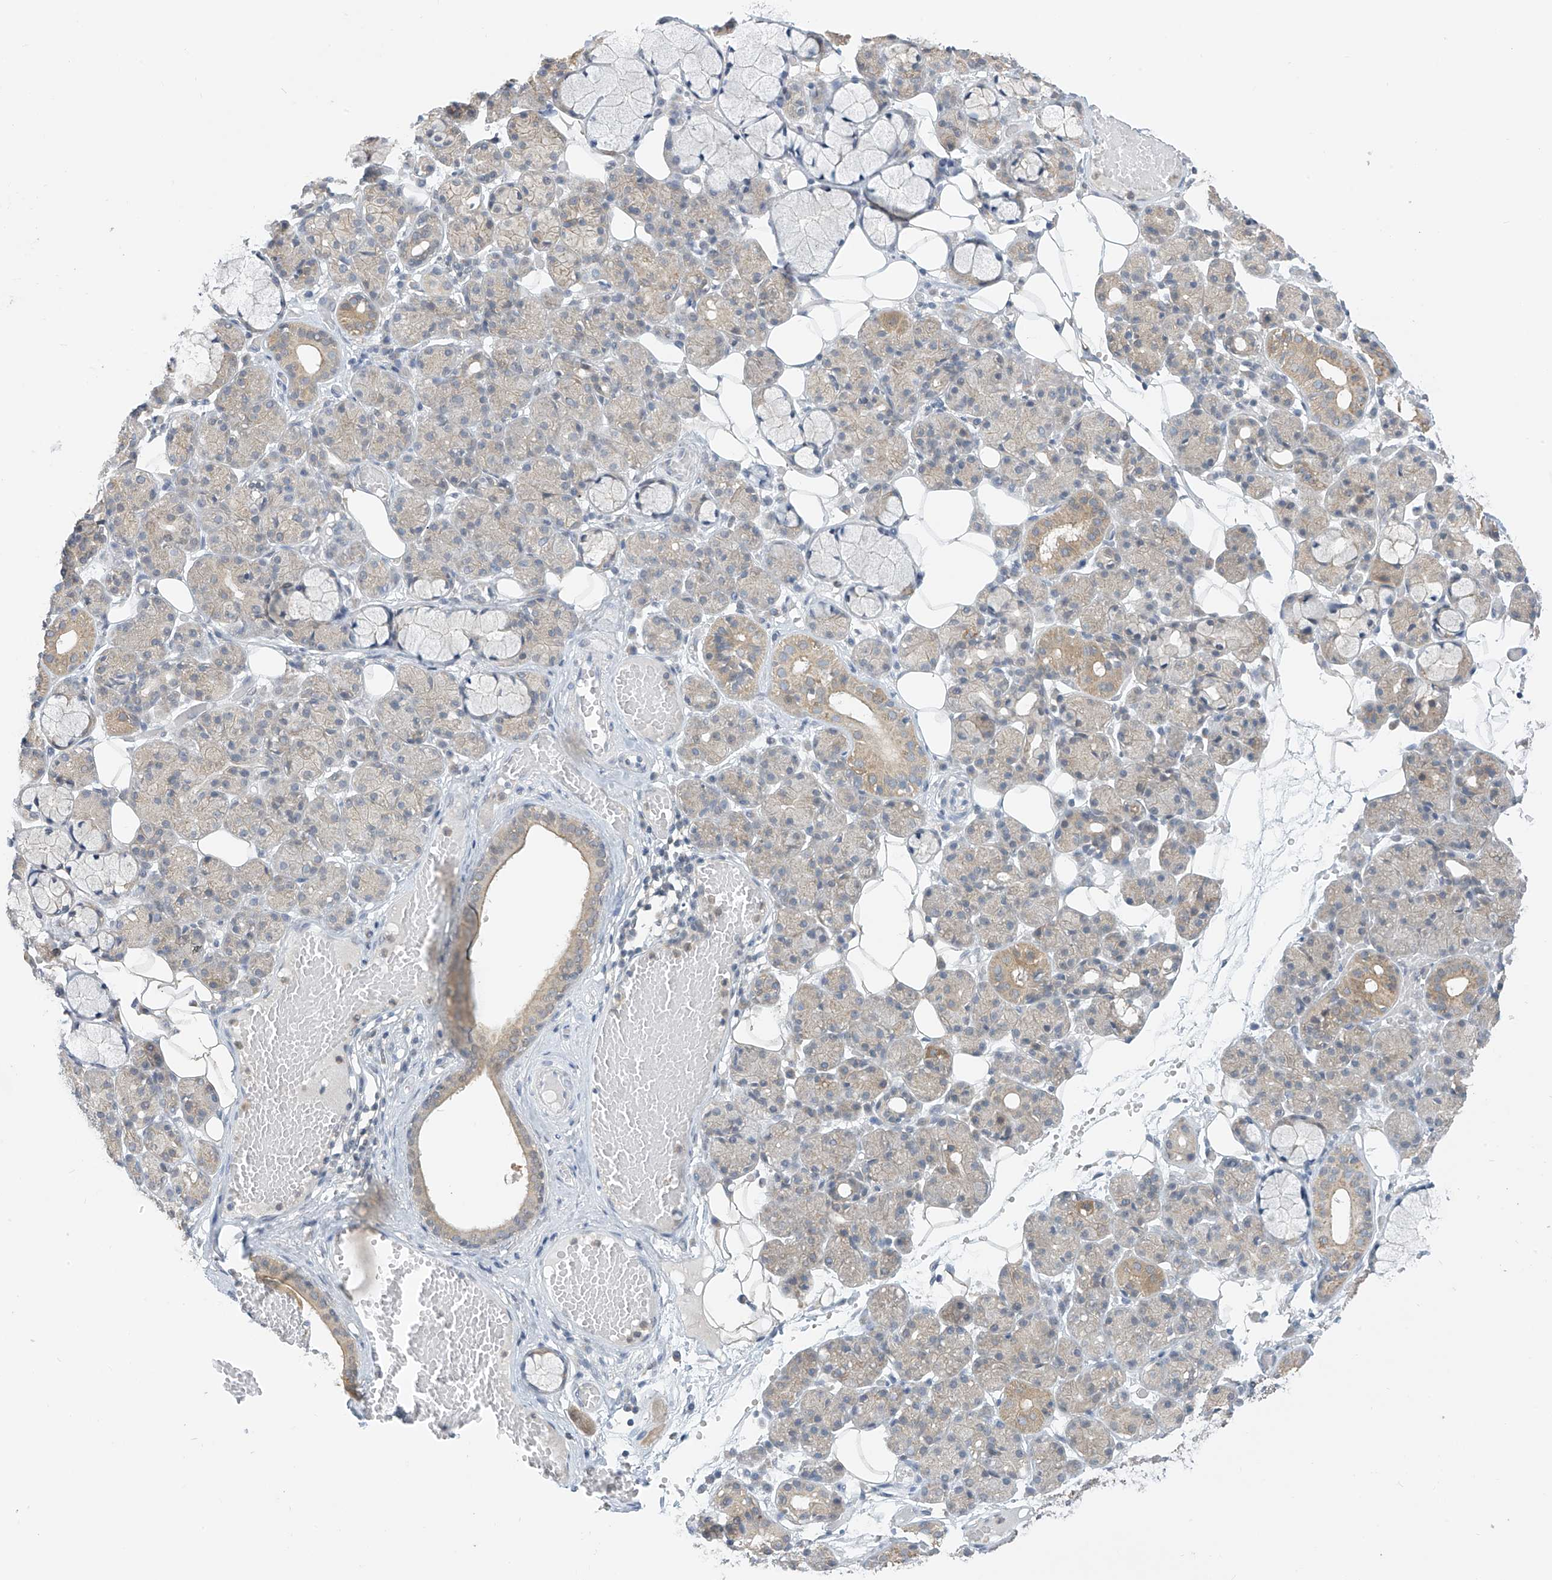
{"staining": {"intensity": "weak", "quantity": "25%-75%", "location": "cytoplasmic/membranous"}, "tissue": "salivary gland", "cell_type": "Glandular cells", "image_type": "normal", "snomed": [{"axis": "morphology", "description": "Normal tissue, NOS"}, {"axis": "topography", "description": "Salivary gland"}], "caption": "IHC photomicrograph of normal human salivary gland stained for a protein (brown), which shows low levels of weak cytoplasmic/membranous staining in approximately 25%-75% of glandular cells.", "gene": "APLF", "patient": {"sex": "male", "age": 63}}